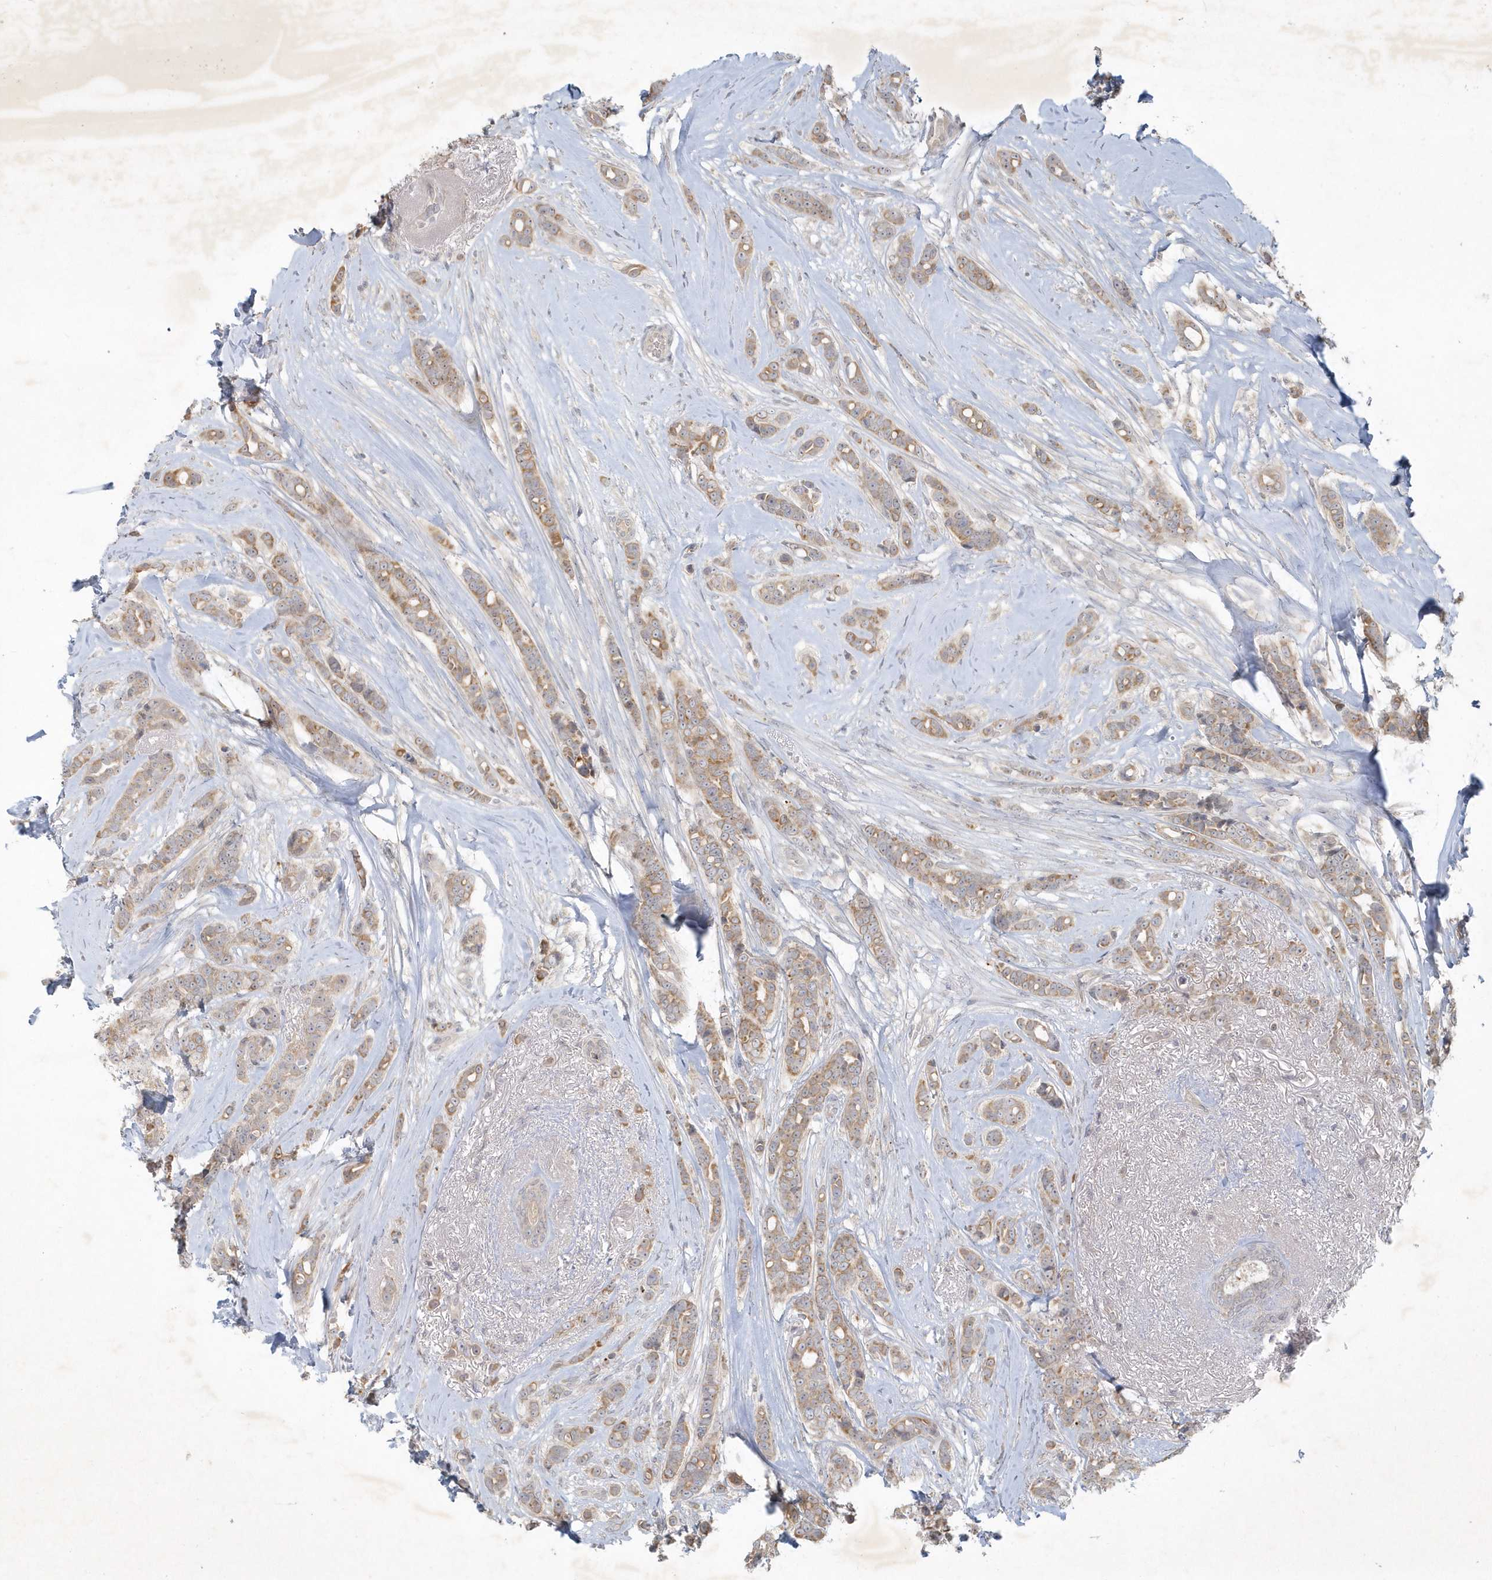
{"staining": {"intensity": "weak", "quantity": "25%-75%", "location": "cytoplasmic/membranous"}, "tissue": "breast cancer", "cell_type": "Tumor cells", "image_type": "cancer", "snomed": [{"axis": "morphology", "description": "Lobular carcinoma"}, {"axis": "topography", "description": "Breast"}], "caption": "Breast cancer stained with a brown dye reveals weak cytoplasmic/membranous positive positivity in approximately 25%-75% of tumor cells.", "gene": "BOD1", "patient": {"sex": "female", "age": 51}}